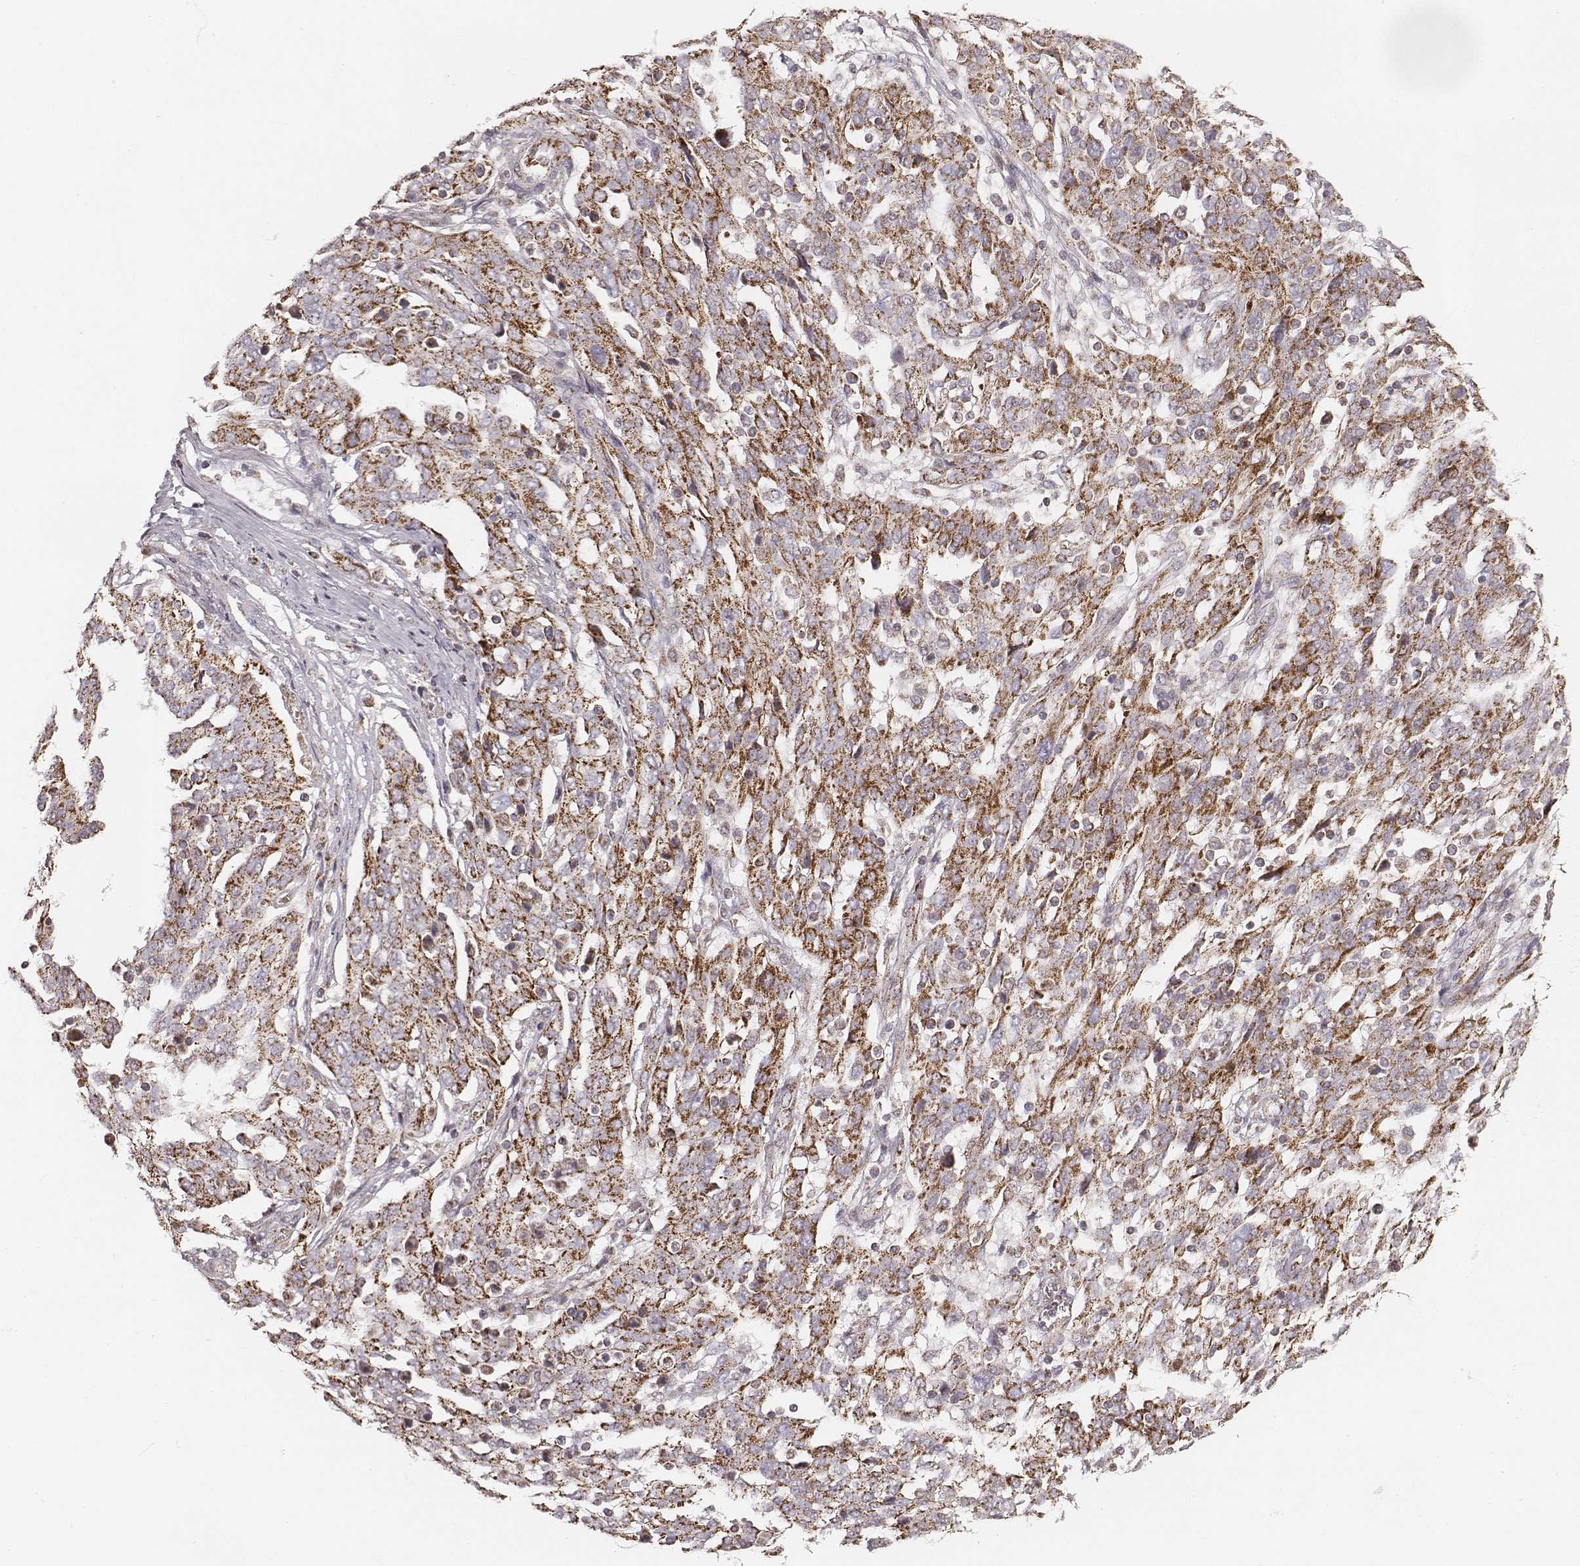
{"staining": {"intensity": "strong", "quantity": ">75%", "location": "cytoplasmic/membranous"}, "tissue": "ovarian cancer", "cell_type": "Tumor cells", "image_type": "cancer", "snomed": [{"axis": "morphology", "description": "Cystadenocarcinoma, serous, NOS"}, {"axis": "topography", "description": "Ovary"}], "caption": "A histopathology image of ovarian cancer stained for a protein shows strong cytoplasmic/membranous brown staining in tumor cells. (Brightfield microscopy of DAB IHC at high magnification).", "gene": "TUFM", "patient": {"sex": "female", "age": 67}}